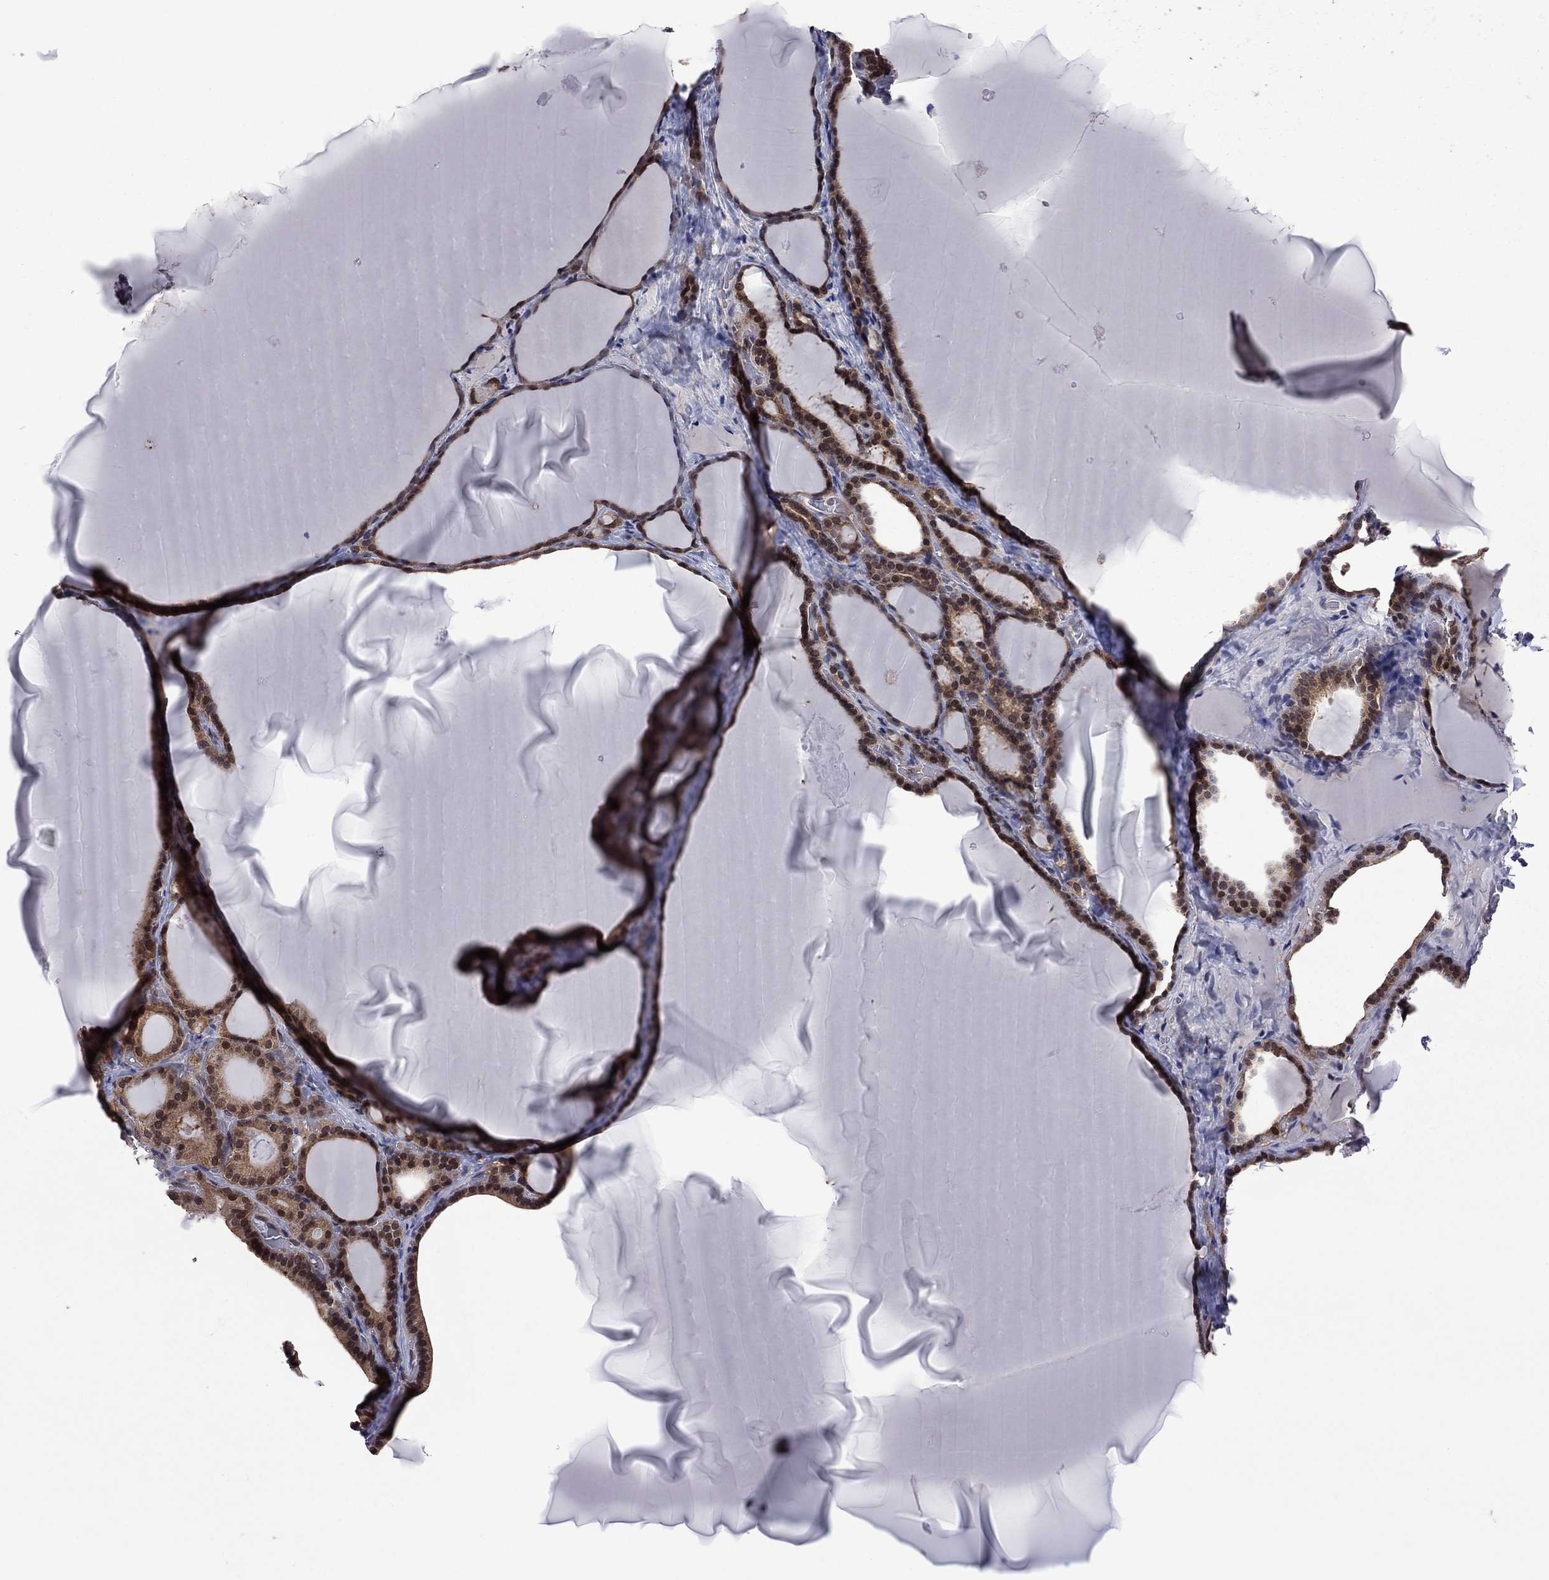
{"staining": {"intensity": "strong", "quantity": "25%-75%", "location": "cytoplasmic/membranous,nuclear"}, "tissue": "thyroid gland", "cell_type": "Glandular cells", "image_type": "normal", "snomed": [{"axis": "morphology", "description": "Normal tissue, NOS"}, {"axis": "morphology", "description": "Hyperplasia, NOS"}, {"axis": "topography", "description": "Thyroid gland"}], "caption": "Protein staining of benign thyroid gland reveals strong cytoplasmic/membranous,nuclear staining in approximately 25%-75% of glandular cells.", "gene": "GPAA1", "patient": {"sex": "female", "age": 27}}